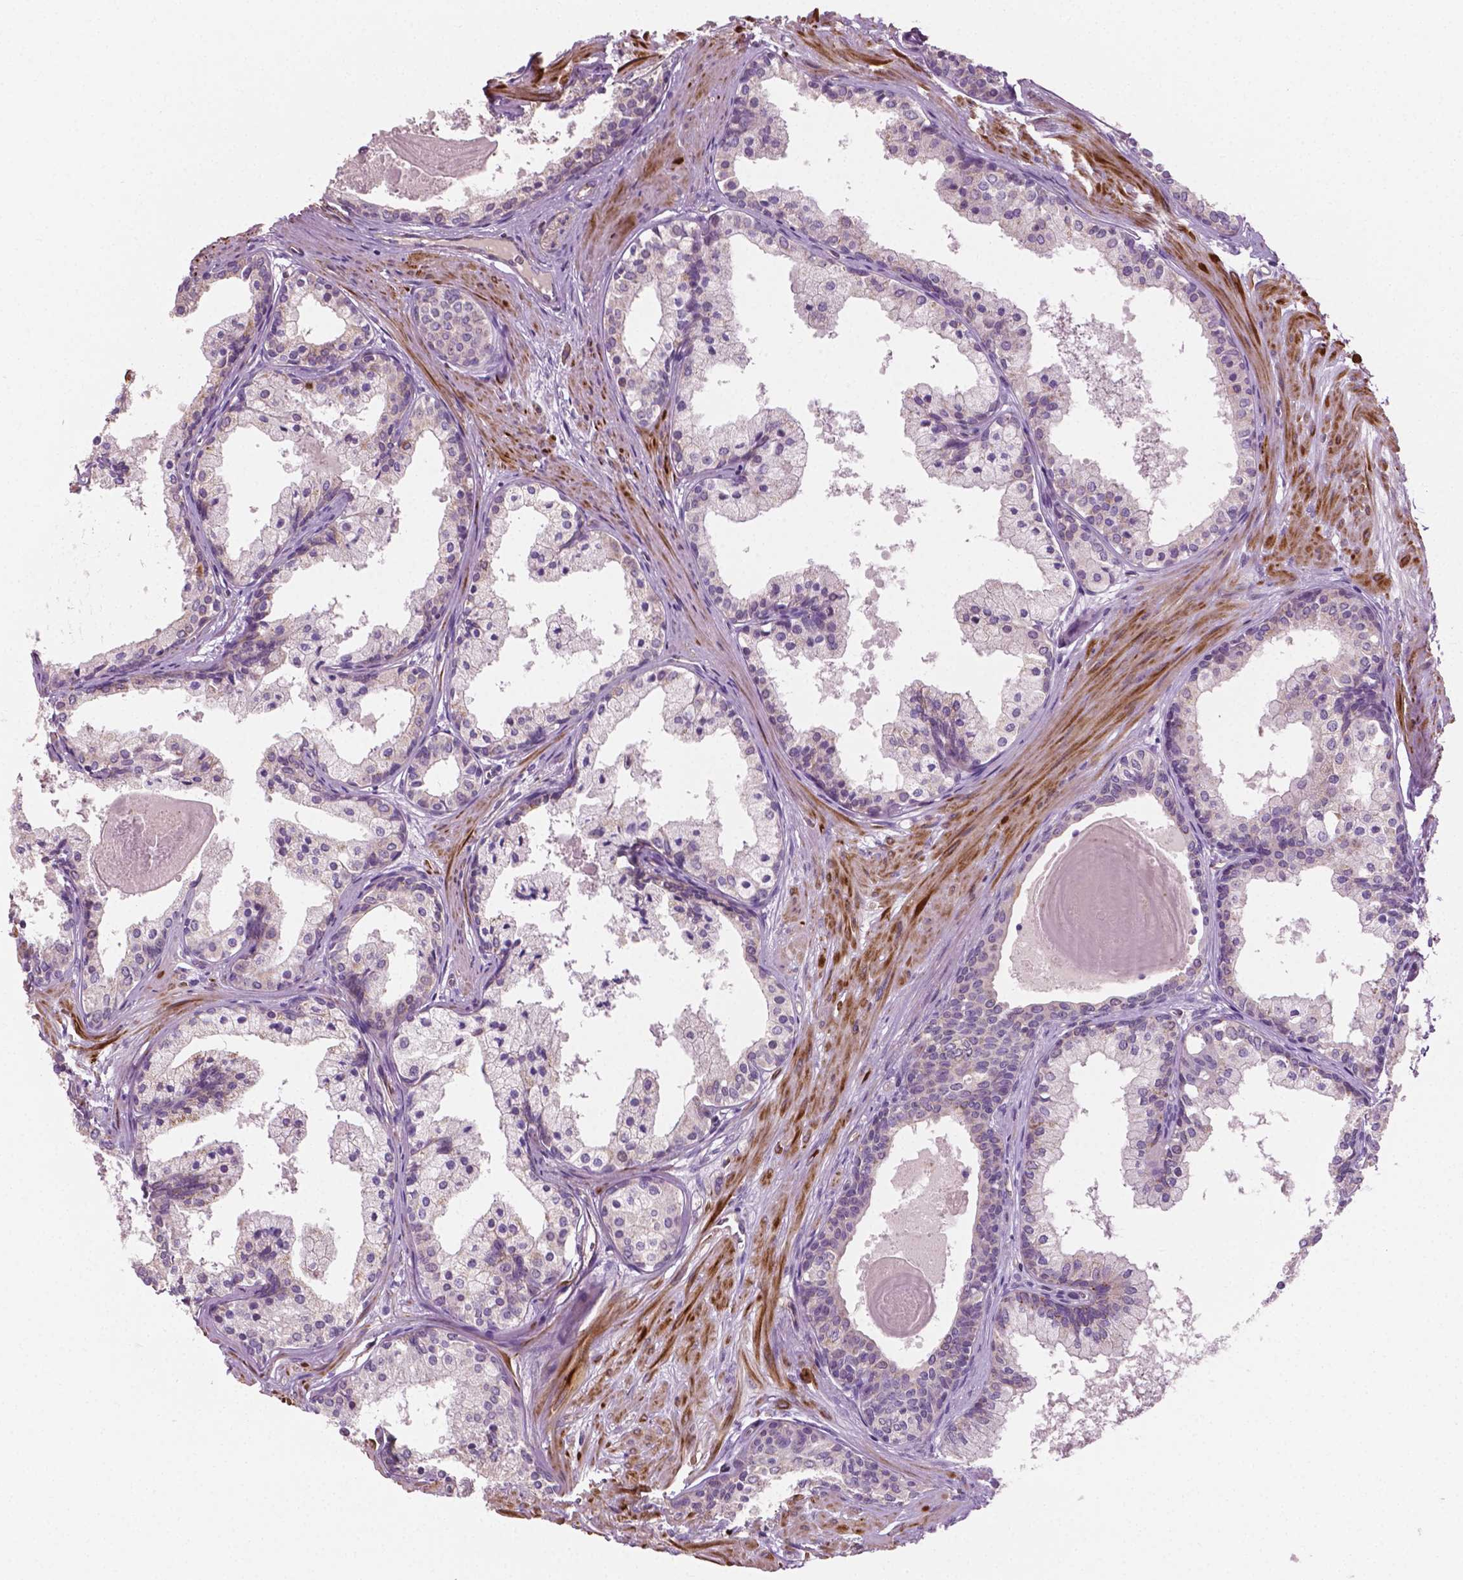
{"staining": {"intensity": "moderate", "quantity": "<25%", "location": "cytoplasmic/membranous"}, "tissue": "prostate", "cell_type": "Glandular cells", "image_type": "normal", "snomed": [{"axis": "morphology", "description": "Normal tissue, NOS"}, {"axis": "topography", "description": "Prostate"}], "caption": "IHC histopathology image of normal prostate stained for a protein (brown), which reveals low levels of moderate cytoplasmic/membranous positivity in approximately <25% of glandular cells.", "gene": "PTX3", "patient": {"sex": "male", "age": 61}}